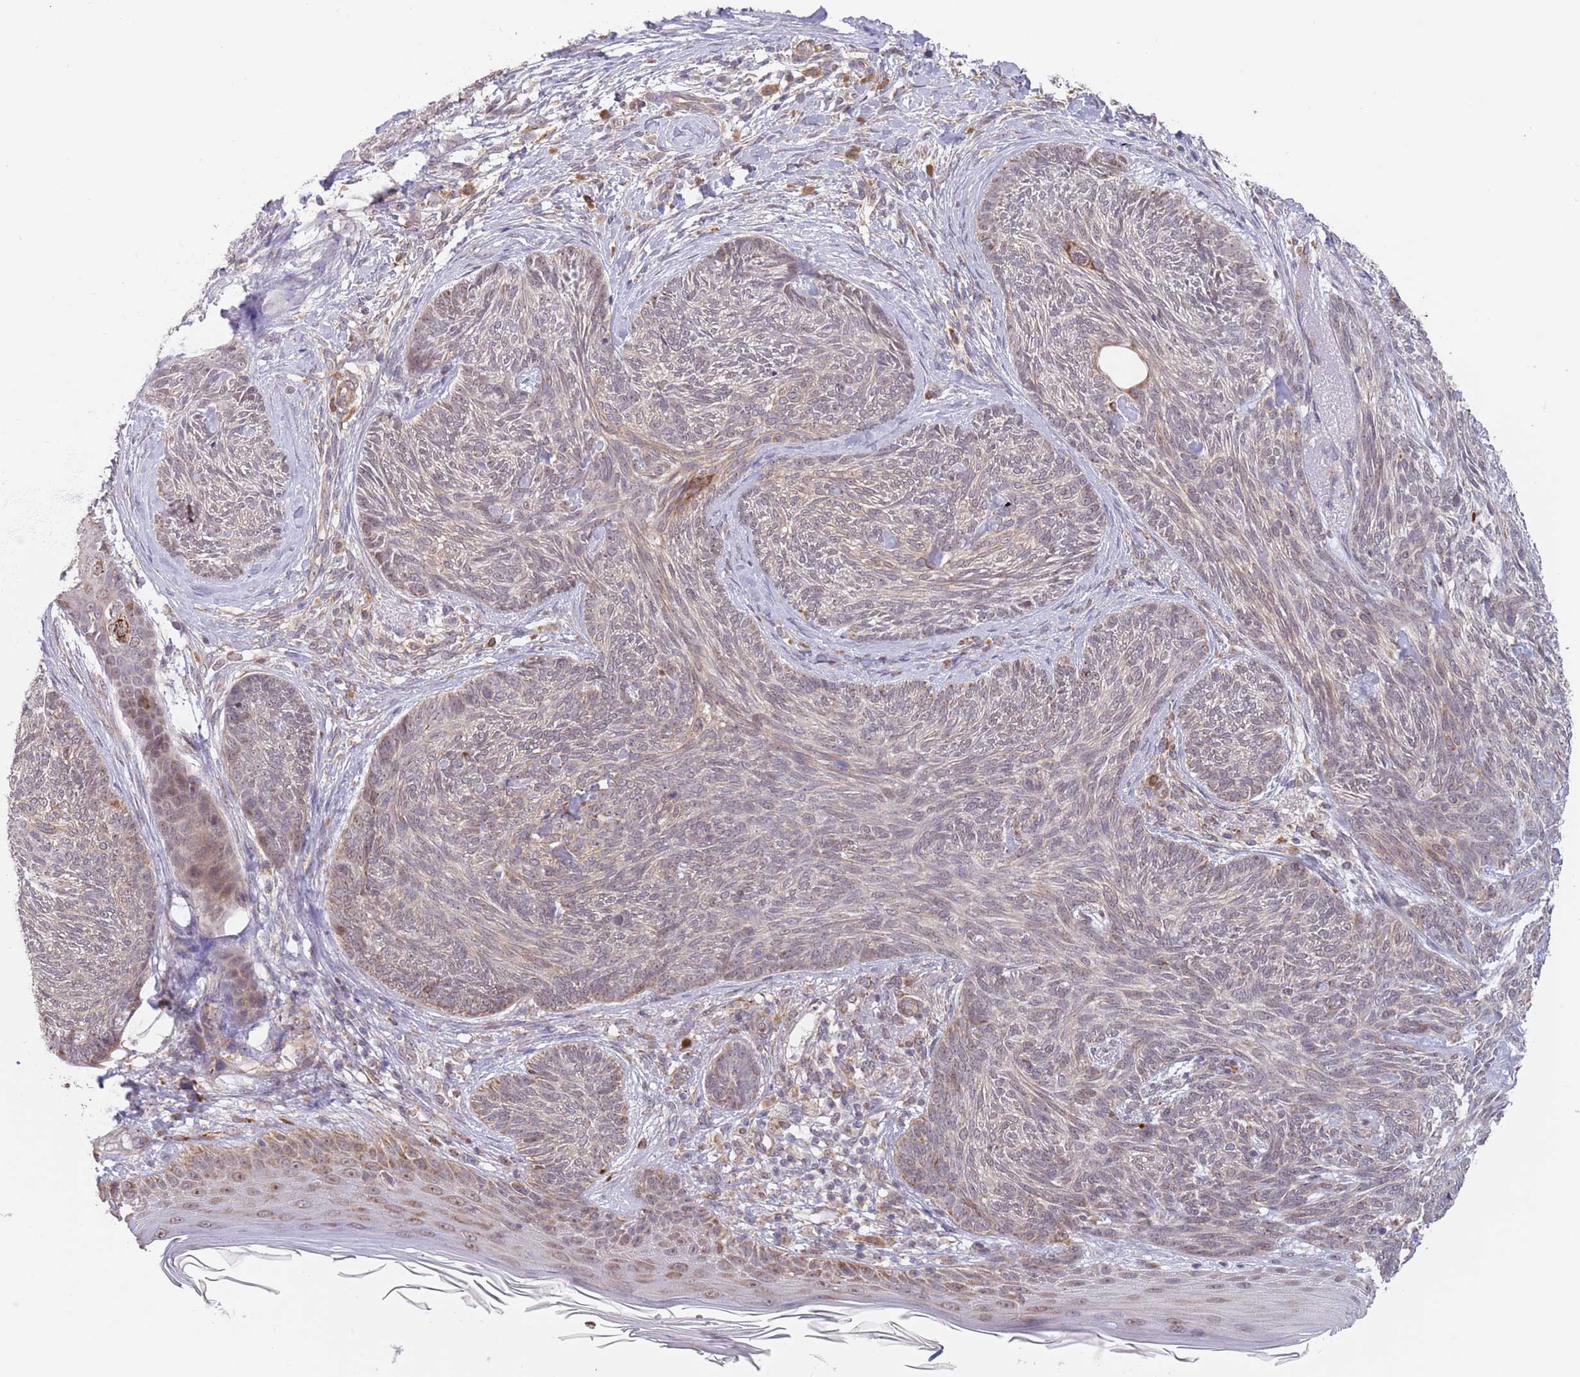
{"staining": {"intensity": "moderate", "quantity": "<25%", "location": "cytoplasmic/membranous"}, "tissue": "skin cancer", "cell_type": "Tumor cells", "image_type": "cancer", "snomed": [{"axis": "morphology", "description": "Basal cell carcinoma"}, {"axis": "topography", "description": "Skin"}], "caption": "Immunohistochemistry (IHC) staining of skin basal cell carcinoma, which reveals low levels of moderate cytoplasmic/membranous staining in approximately <25% of tumor cells indicating moderate cytoplasmic/membranous protein expression. The staining was performed using DAB (3,3'-diaminobenzidine) (brown) for protein detection and nuclei were counterstained in hematoxylin (blue).", "gene": "UQCC3", "patient": {"sex": "male", "age": 73}}